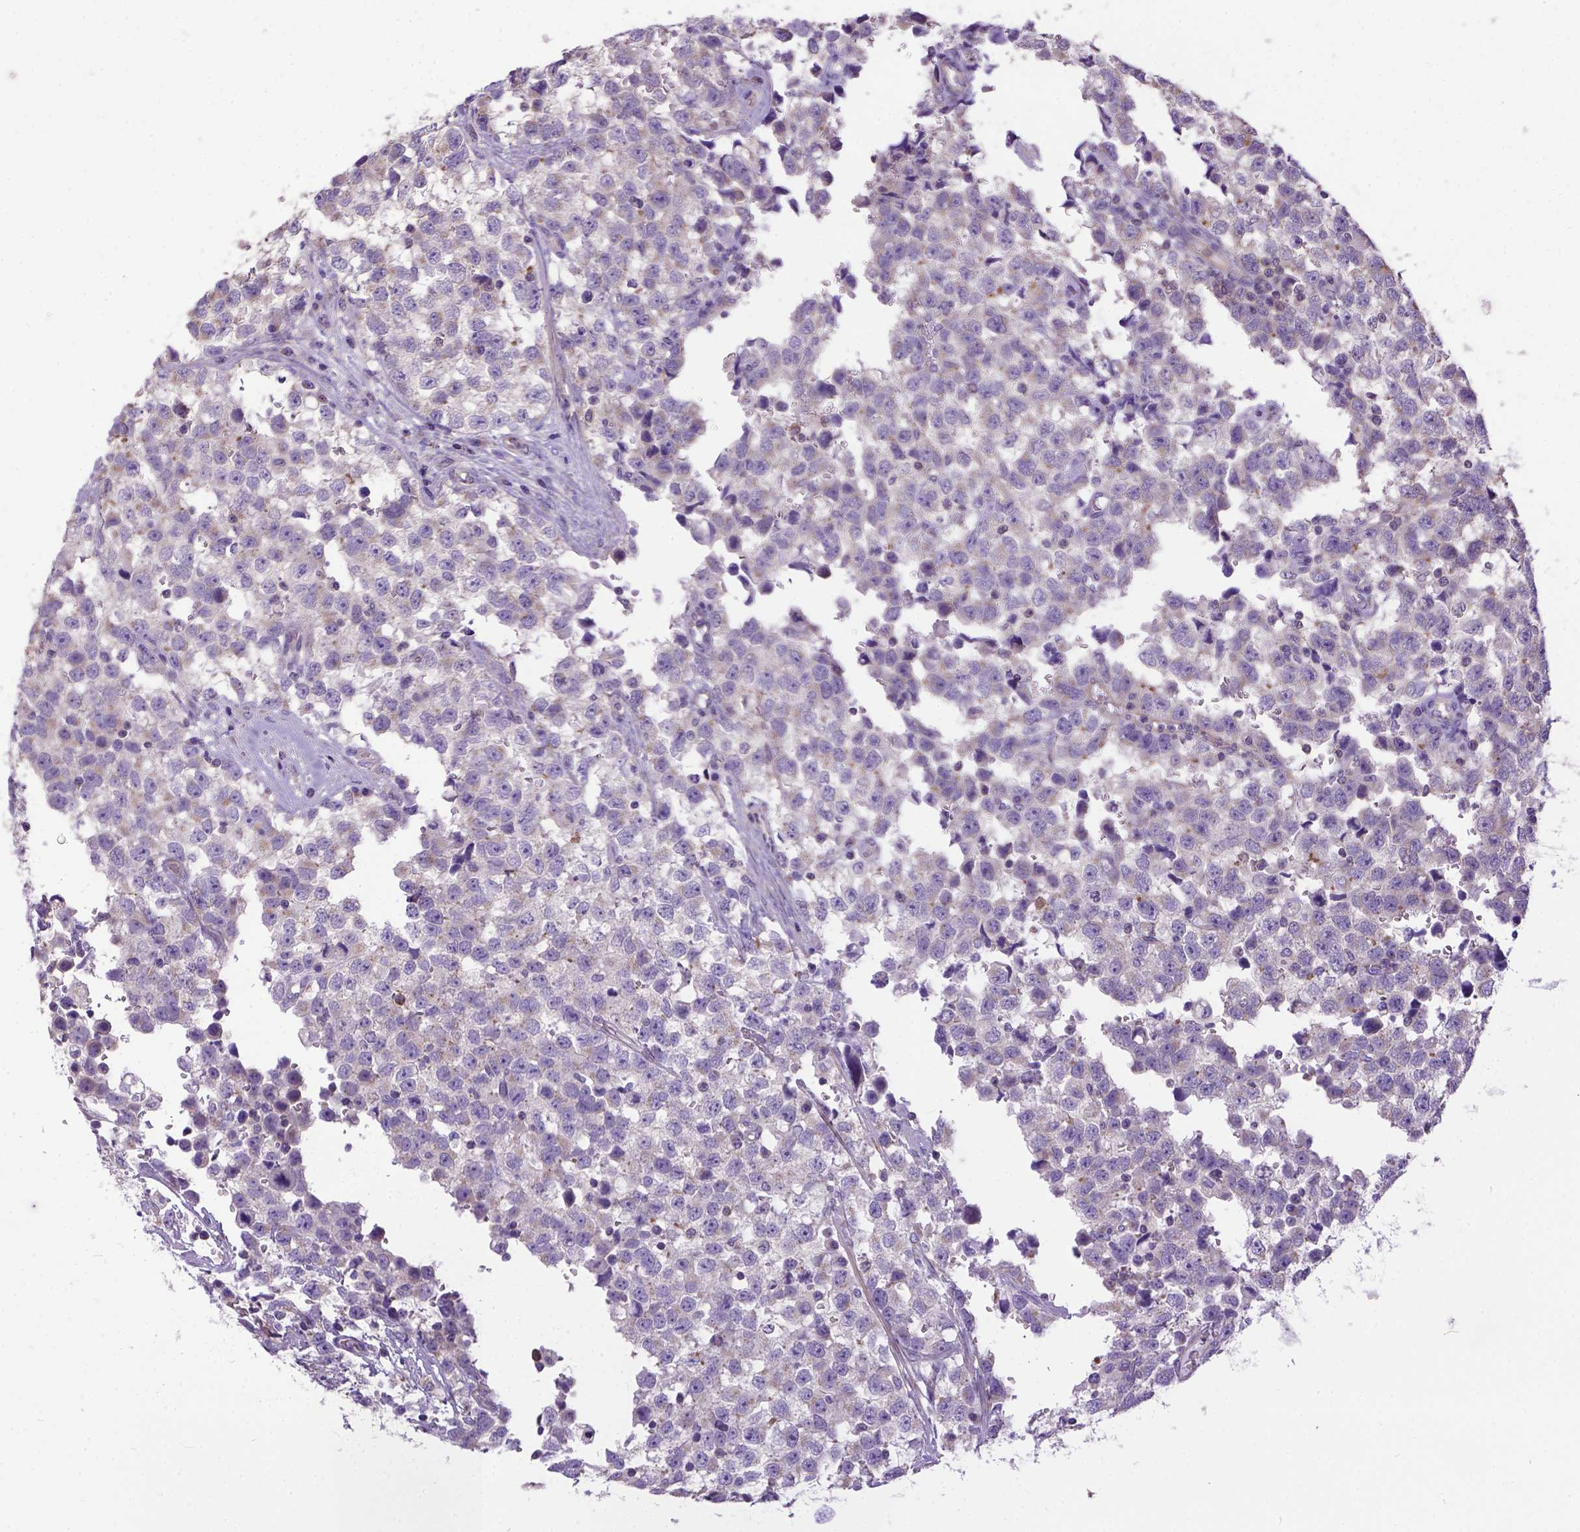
{"staining": {"intensity": "negative", "quantity": "none", "location": "none"}, "tissue": "testis cancer", "cell_type": "Tumor cells", "image_type": "cancer", "snomed": [{"axis": "morphology", "description": "Seminoma, NOS"}, {"axis": "topography", "description": "Testis"}], "caption": "Testis cancer stained for a protein using immunohistochemistry (IHC) reveals no expression tumor cells.", "gene": "BANF2", "patient": {"sex": "male", "age": 34}}